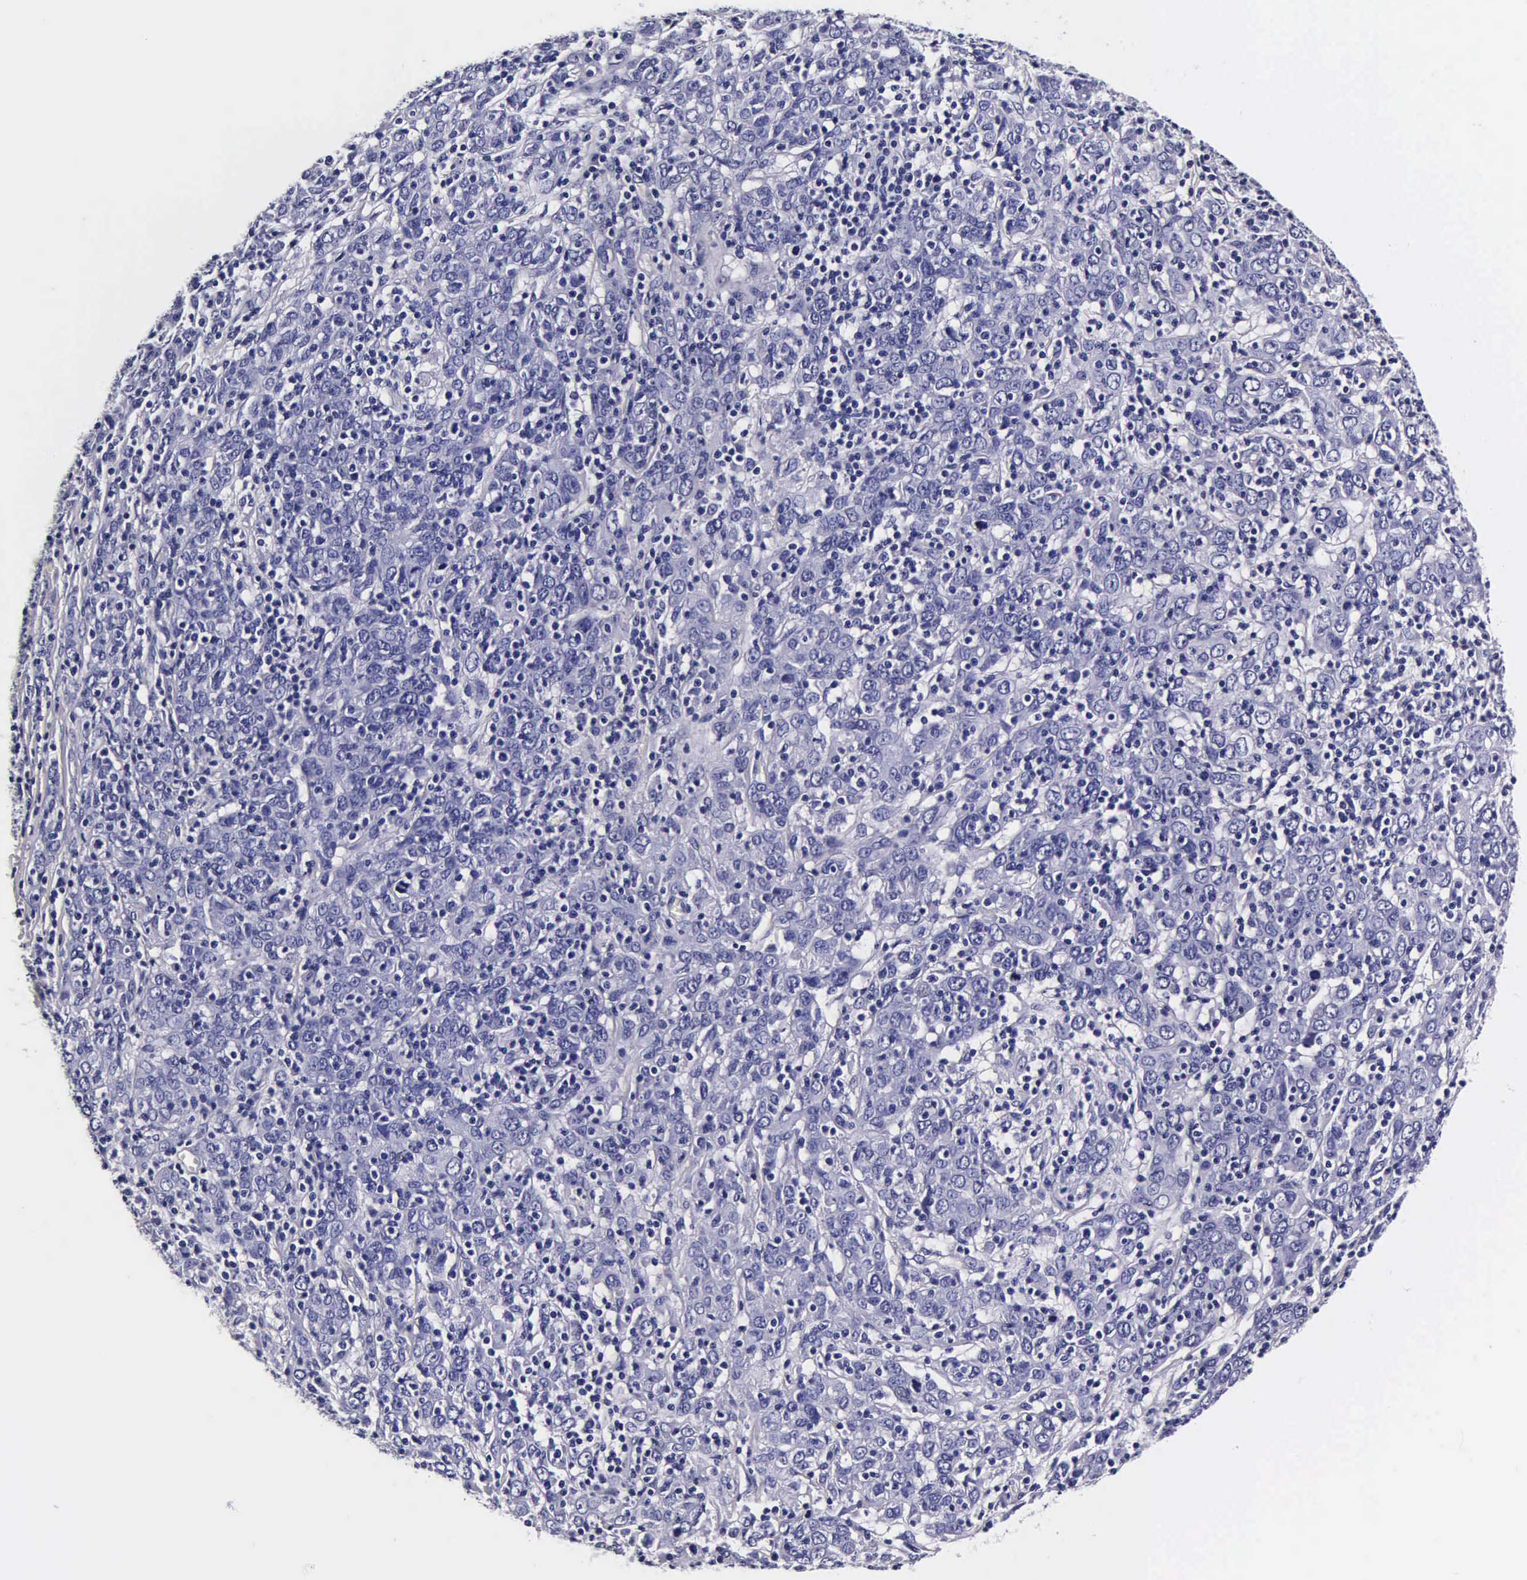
{"staining": {"intensity": "negative", "quantity": "none", "location": "none"}, "tissue": "cervical cancer", "cell_type": "Tumor cells", "image_type": "cancer", "snomed": [{"axis": "morphology", "description": "Normal tissue, NOS"}, {"axis": "morphology", "description": "Squamous cell carcinoma, NOS"}, {"axis": "topography", "description": "Cervix"}], "caption": "Image shows no significant protein staining in tumor cells of cervical cancer. (DAB (3,3'-diaminobenzidine) immunohistochemistry (IHC) visualized using brightfield microscopy, high magnification).", "gene": "IAPP", "patient": {"sex": "female", "age": 67}}